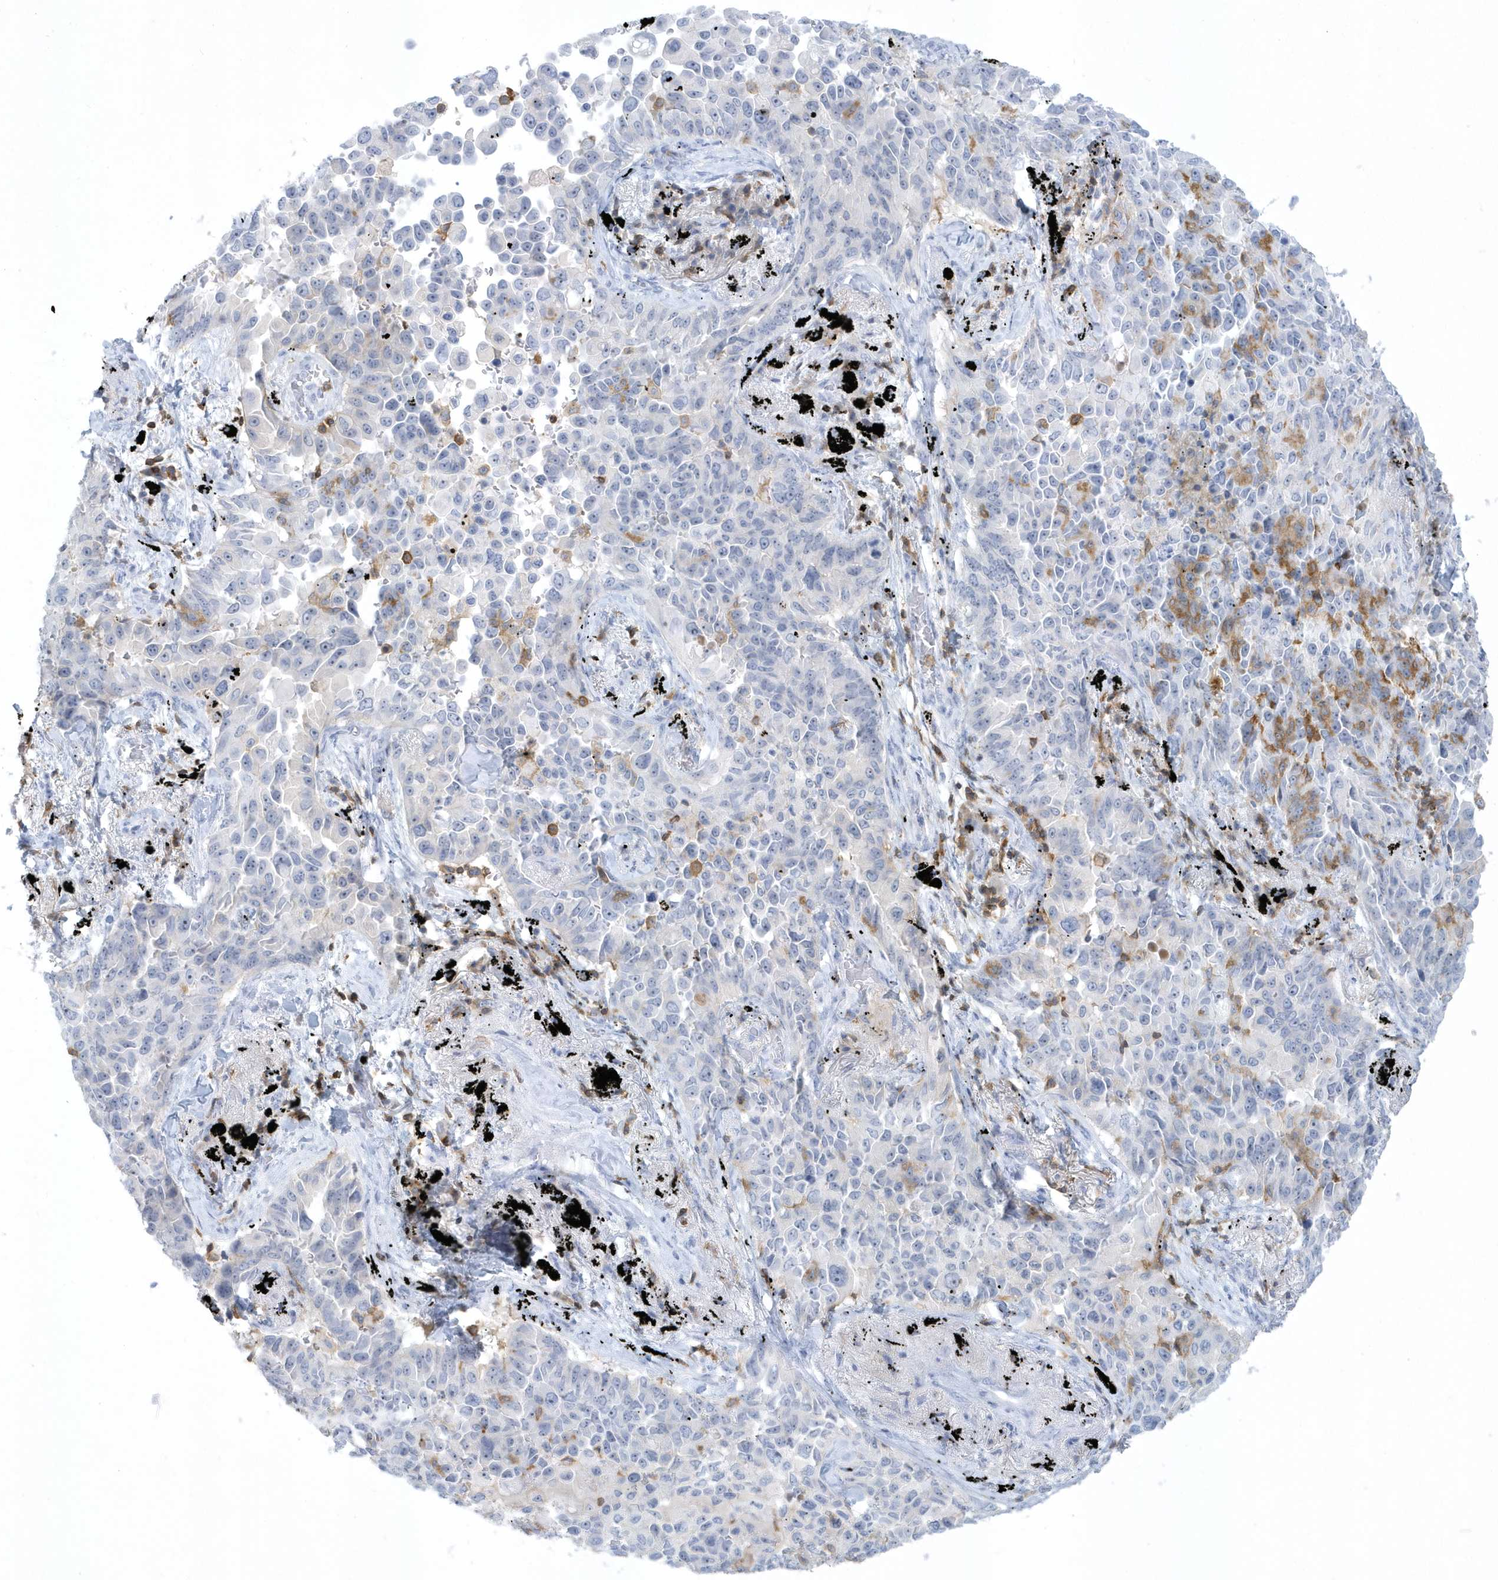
{"staining": {"intensity": "negative", "quantity": "none", "location": "none"}, "tissue": "lung cancer", "cell_type": "Tumor cells", "image_type": "cancer", "snomed": [{"axis": "morphology", "description": "Adenocarcinoma, NOS"}, {"axis": "topography", "description": "Lung"}], "caption": "Lung cancer (adenocarcinoma) was stained to show a protein in brown. There is no significant expression in tumor cells.", "gene": "PSD4", "patient": {"sex": "female", "age": 67}}